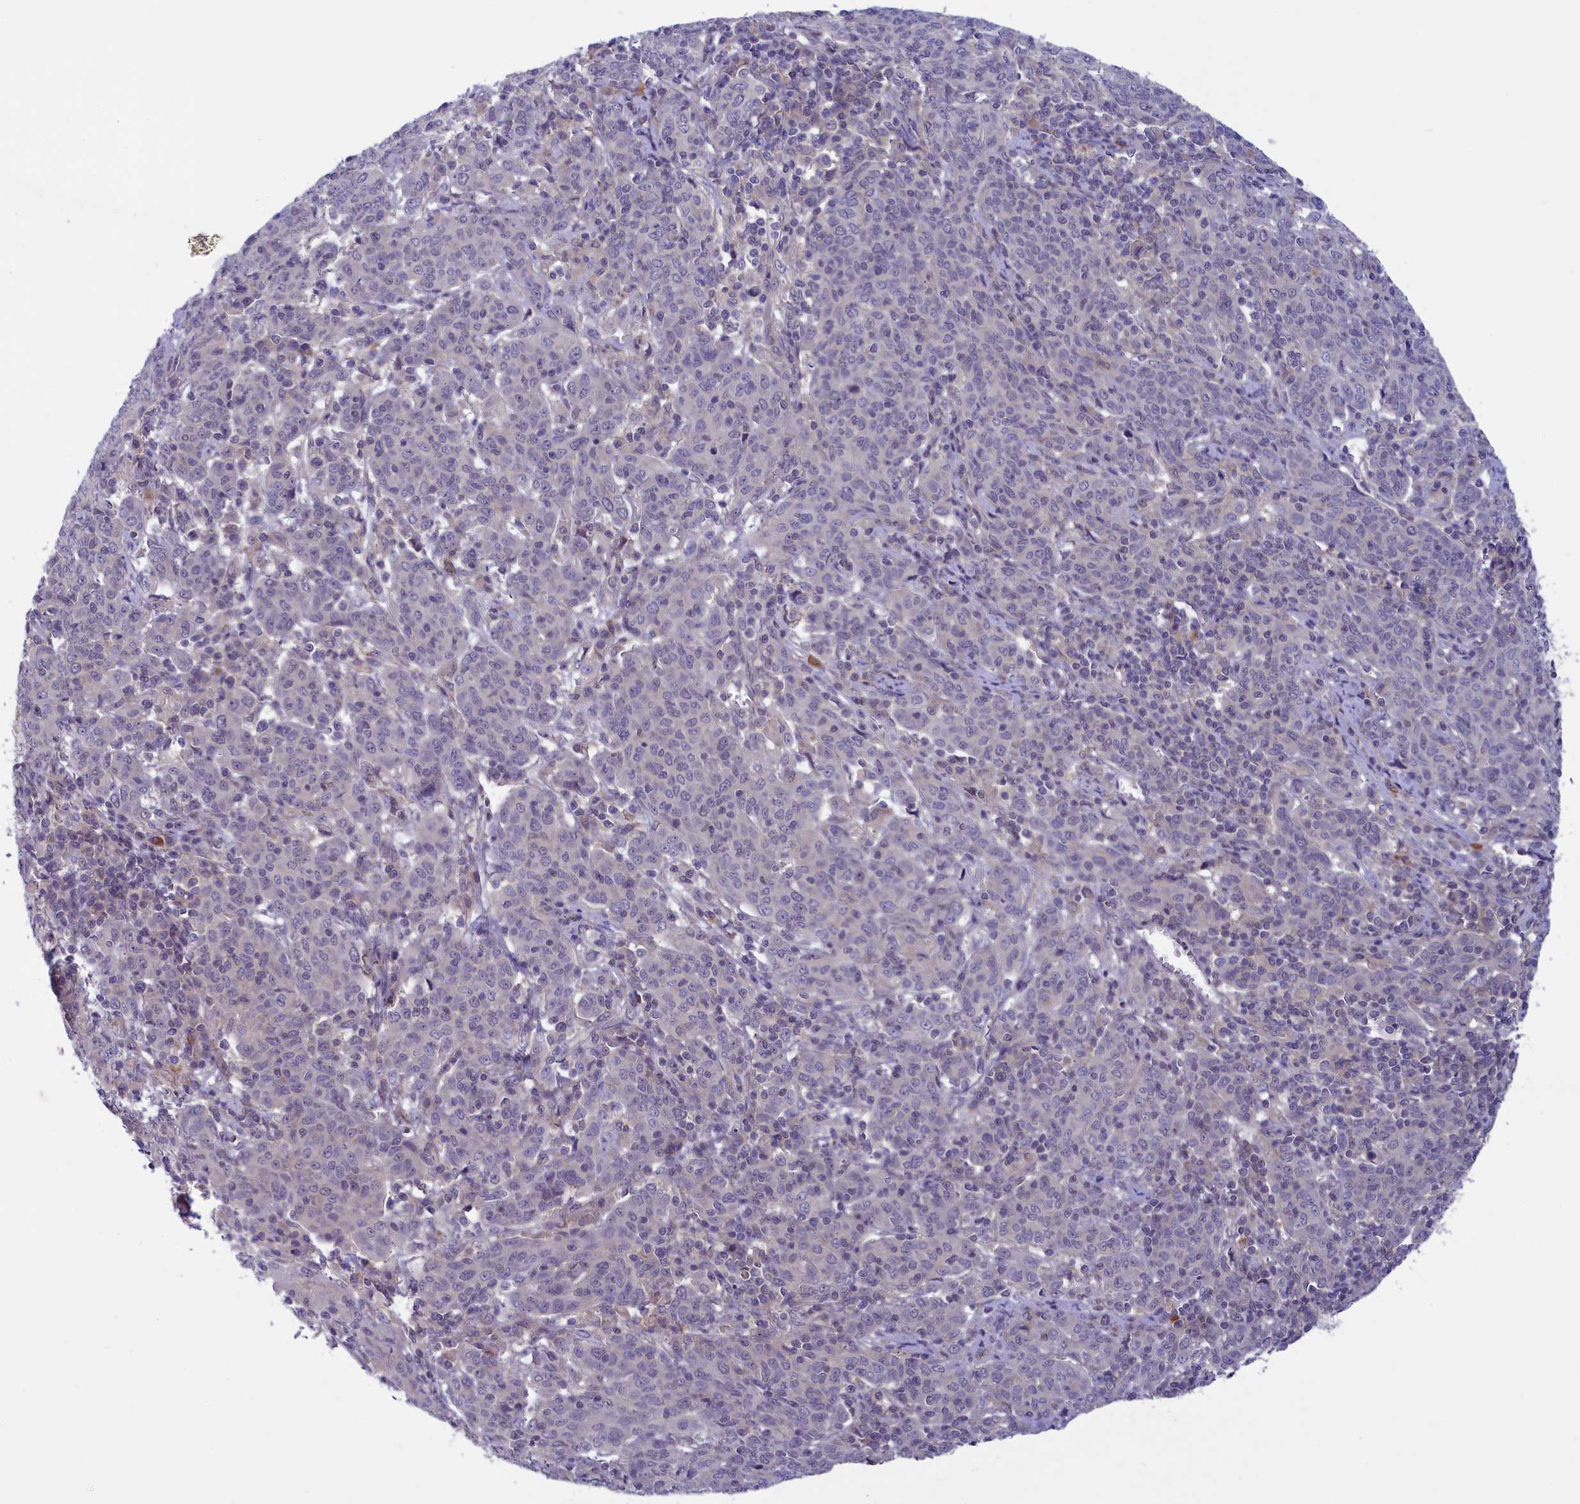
{"staining": {"intensity": "negative", "quantity": "none", "location": "none"}, "tissue": "cervical cancer", "cell_type": "Tumor cells", "image_type": "cancer", "snomed": [{"axis": "morphology", "description": "Squamous cell carcinoma, NOS"}, {"axis": "topography", "description": "Cervix"}], "caption": "Human squamous cell carcinoma (cervical) stained for a protein using immunohistochemistry (IHC) shows no positivity in tumor cells.", "gene": "NUBP1", "patient": {"sex": "female", "age": 67}}